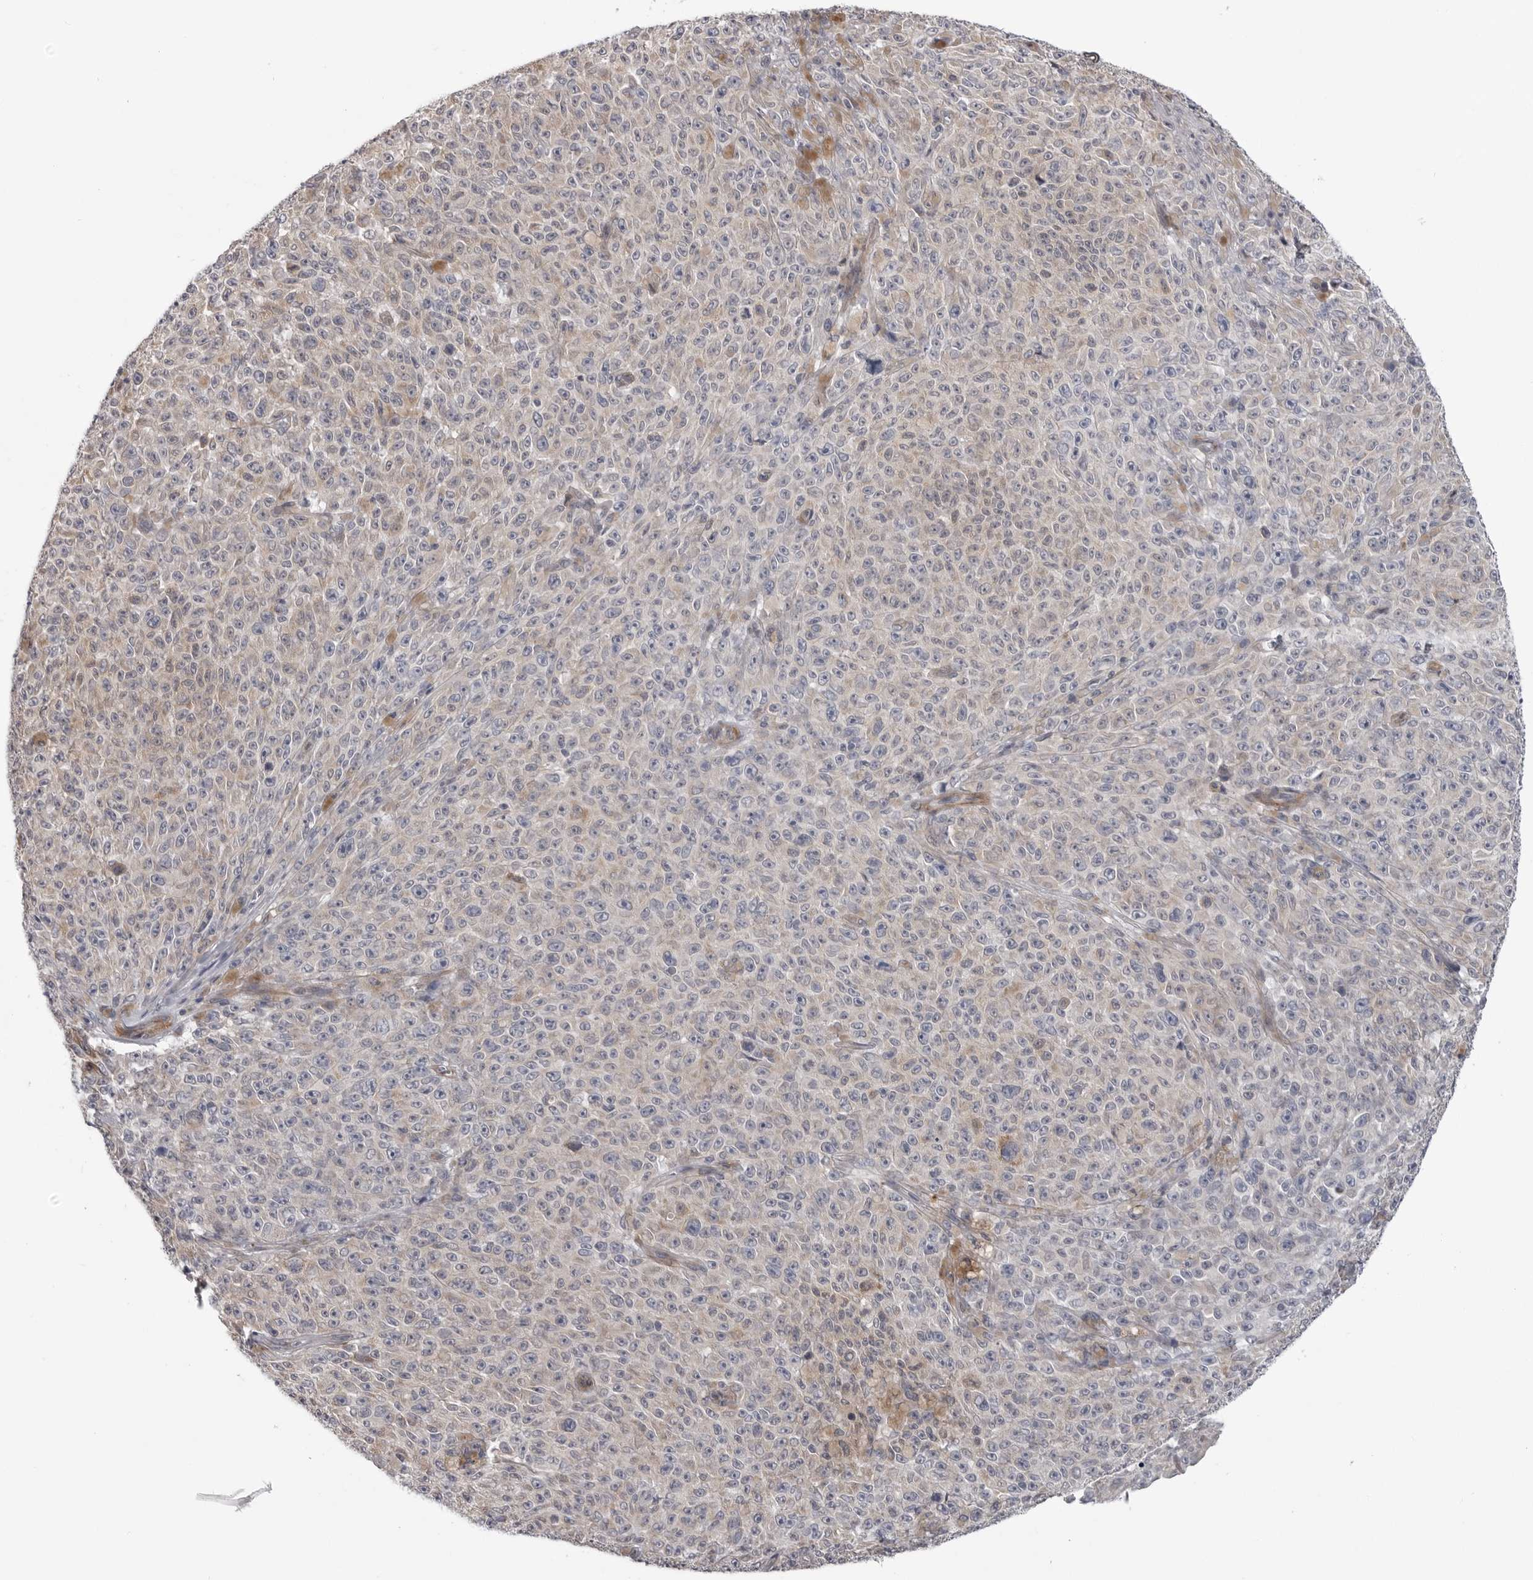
{"staining": {"intensity": "weak", "quantity": "25%-75%", "location": "cytoplasmic/membranous"}, "tissue": "melanoma", "cell_type": "Tumor cells", "image_type": "cancer", "snomed": [{"axis": "morphology", "description": "Malignant melanoma, NOS"}, {"axis": "topography", "description": "Skin"}], "caption": "The micrograph exhibits staining of malignant melanoma, revealing weak cytoplasmic/membranous protein expression (brown color) within tumor cells. (DAB IHC, brown staining for protein, blue staining for nuclei).", "gene": "SCP2", "patient": {"sex": "female", "age": 82}}